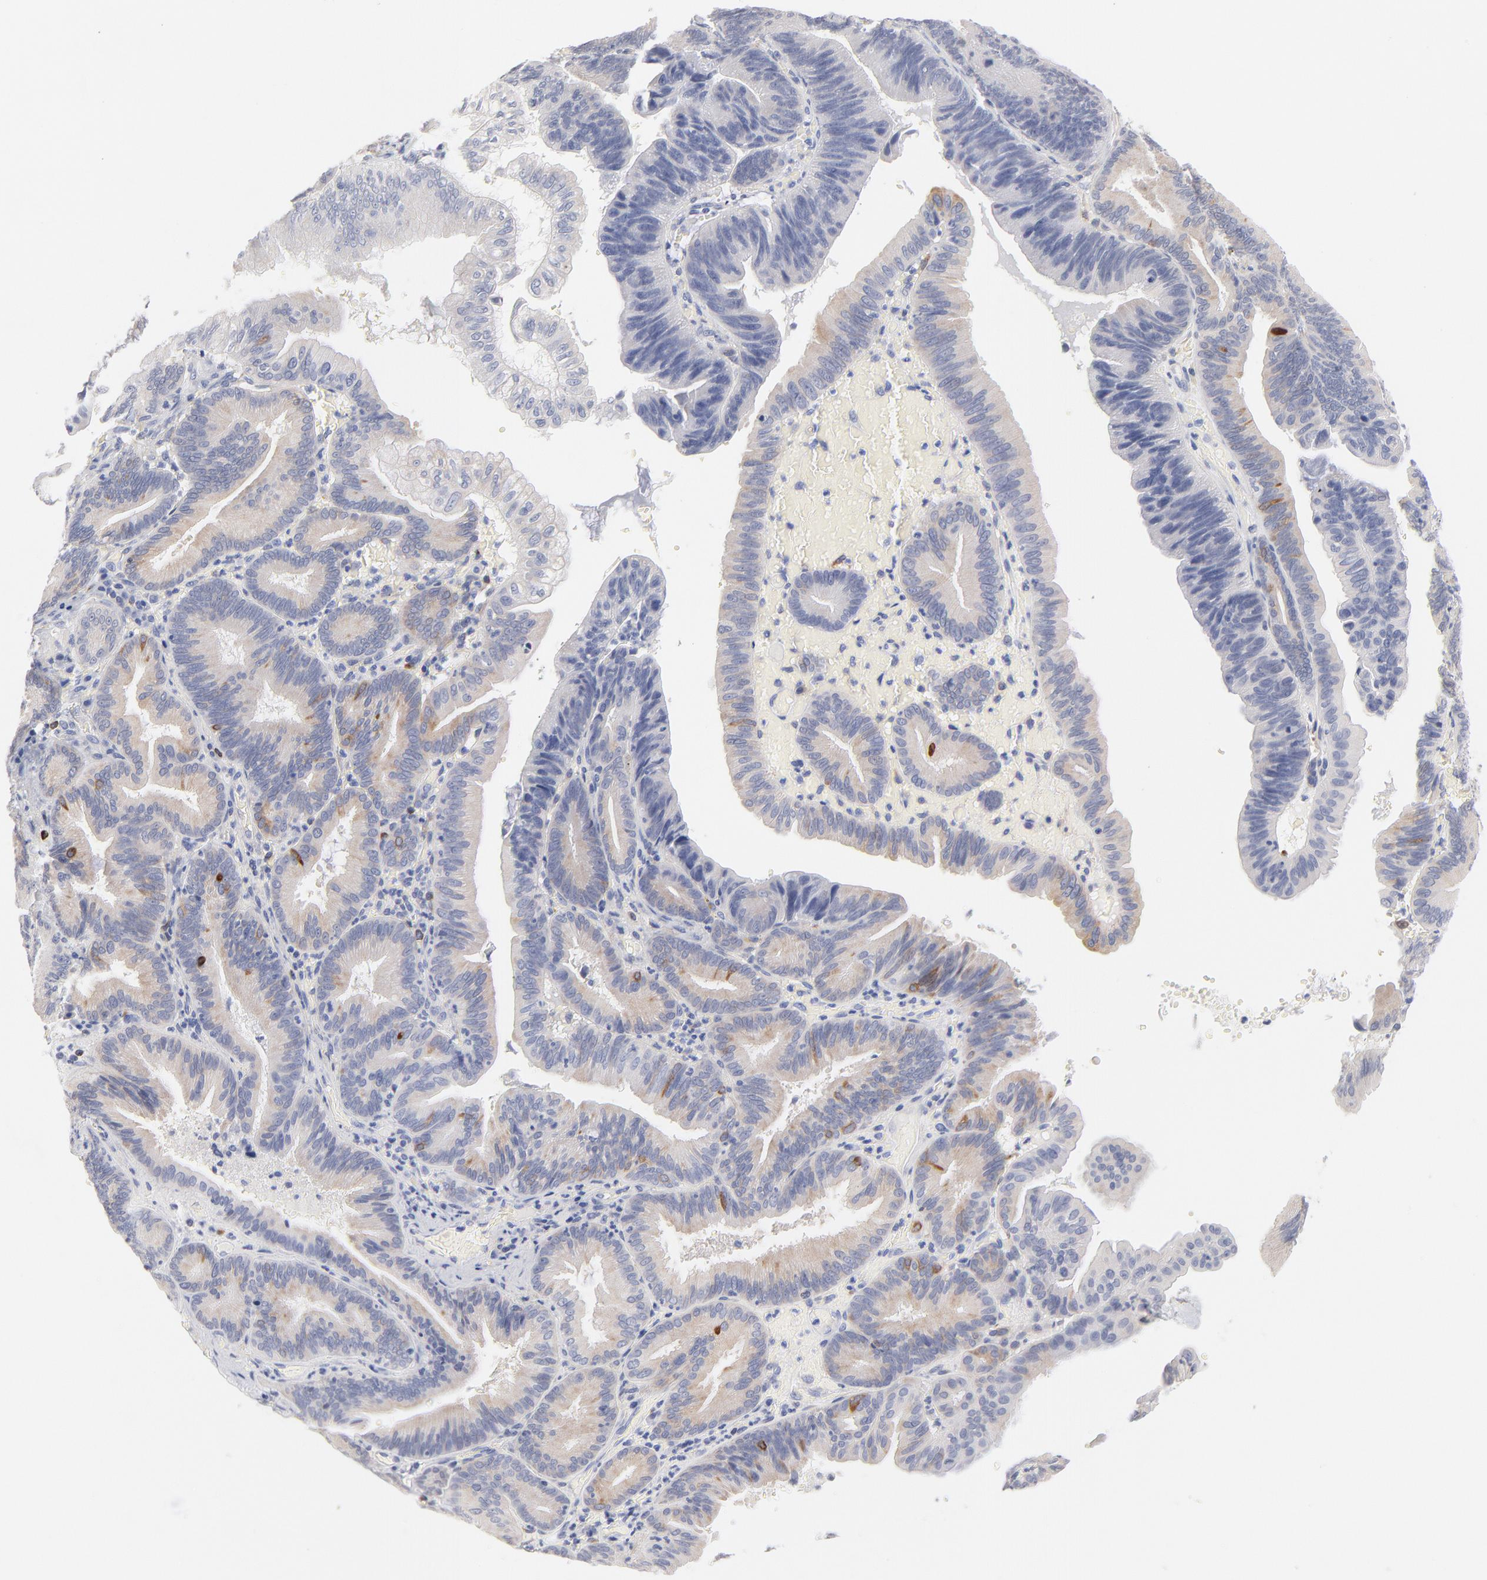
{"staining": {"intensity": "moderate", "quantity": "<25%", "location": "cytoplasmic/membranous"}, "tissue": "pancreatic cancer", "cell_type": "Tumor cells", "image_type": "cancer", "snomed": [{"axis": "morphology", "description": "Adenocarcinoma, NOS"}, {"axis": "topography", "description": "Pancreas"}], "caption": "There is low levels of moderate cytoplasmic/membranous expression in tumor cells of pancreatic cancer (adenocarcinoma), as demonstrated by immunohistochemical staining (brown color).", "gene": "MID1", "patient": {"sex": "male", "age": 82}}